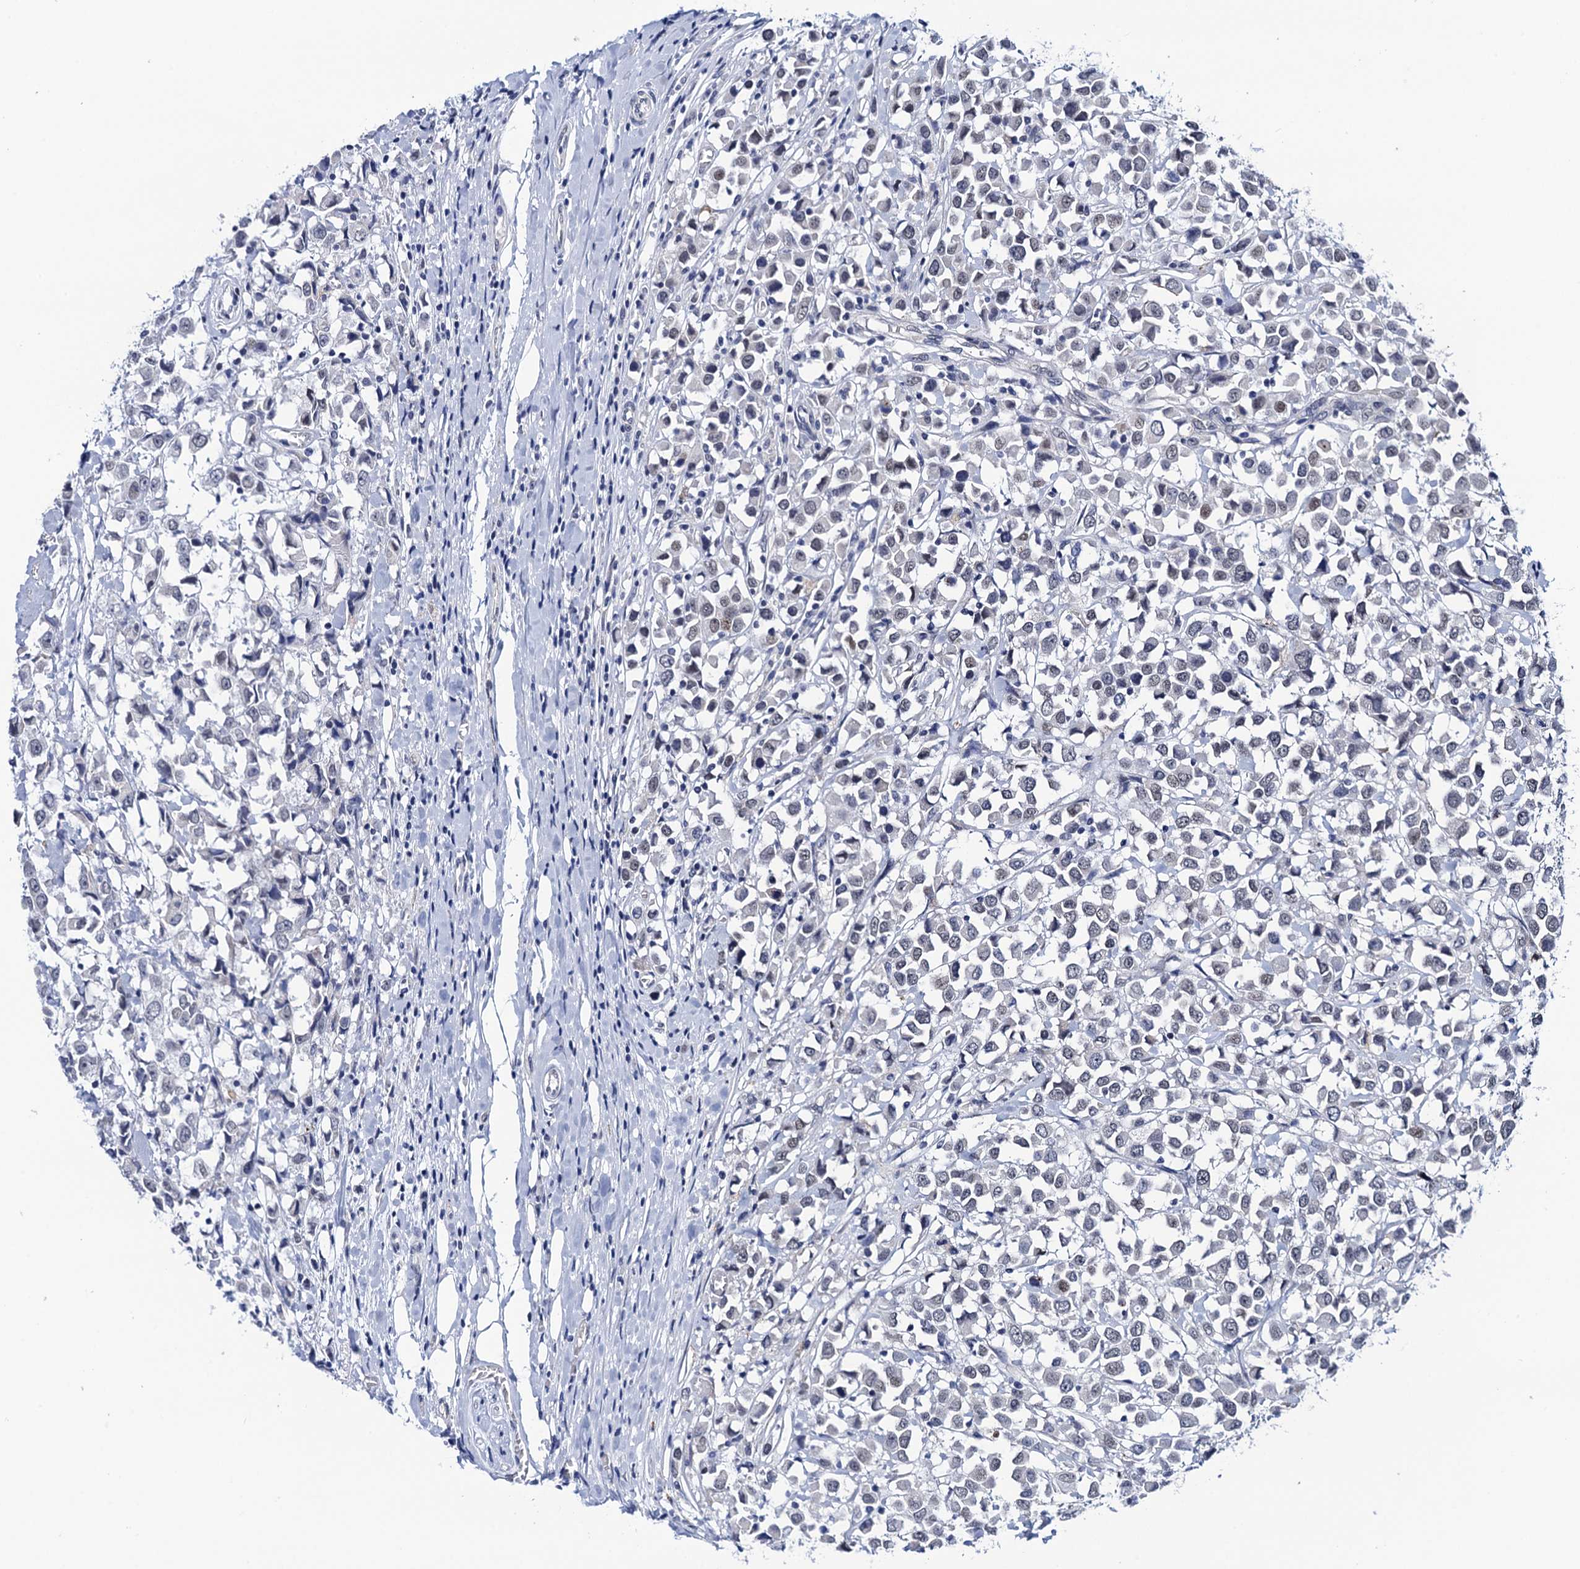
{"staining": {"intensity": "negative", "quantity": "none", "location": "none"}, "tissue": "breast cancer", "cell_type": "Tumor cells", "image_type": "cancer", "snomed": [{"axis": "morphology", "description": "Duct carcinoma"}, {"axis": "topography", "description": "Breast"}], "caption": "High power microscopy micrograph of an IHC micrograph of breast cancer (intraductal carcinoma), revealing no significant positivity in tumor cells.", "gene": "C16orf87", "patient": {"sex": "female", "age": 61}}